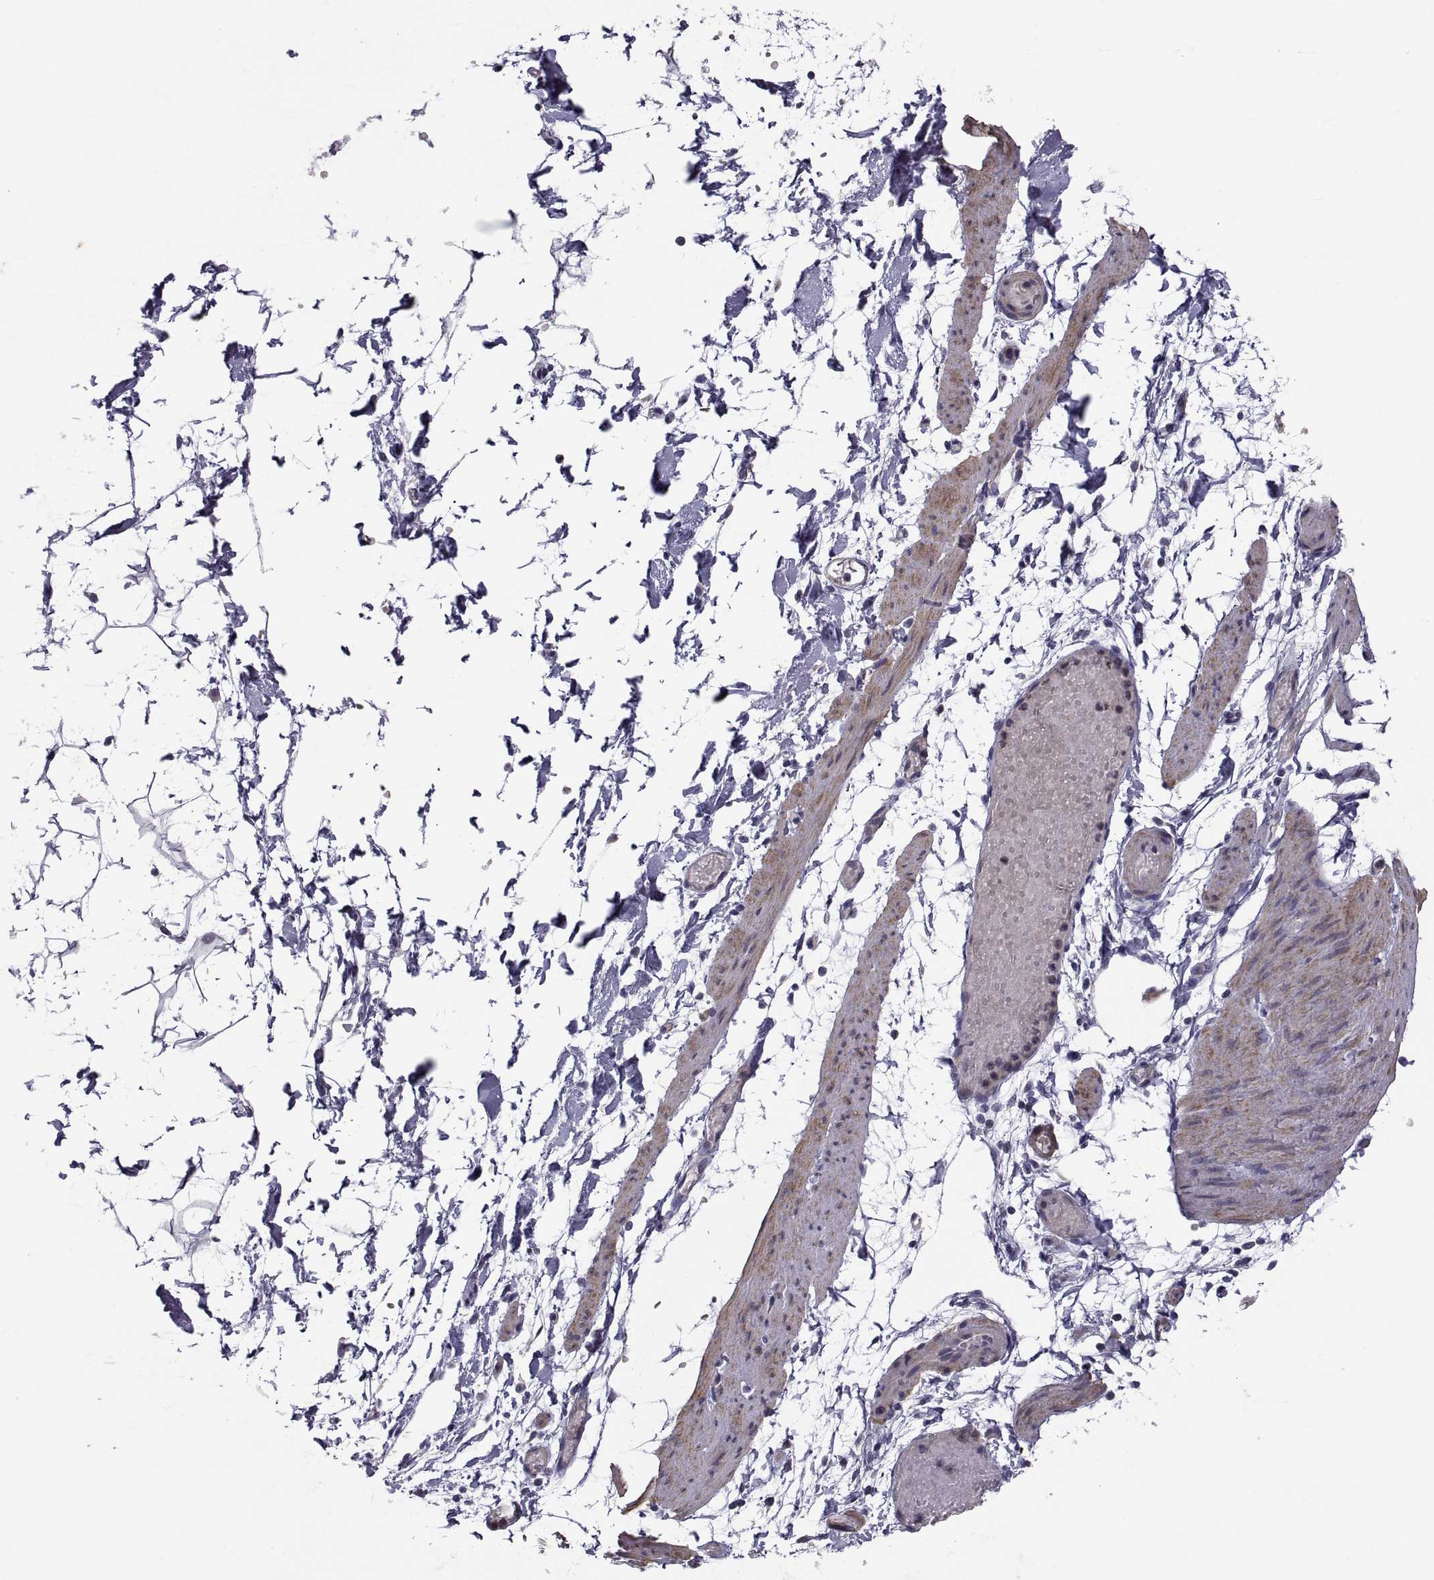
{"staining": {"intensity": "negative", "quantity": "none", "location": "none"}, "tissue": "adipose tissue", "cell_type": "Adipocytes", "image_type": "normal", "snomed": [{"axis": "morphology", "description": "Normal tissue, NOS"}, {"axis": "topography", "description": "Gallbladder"}, {"axis": "topography", "description": "Peripheral nerve tissue"}], "caption": "Immunohistochemical staining of unremarkable adipose tissue demonstrates no significant expression in adipocytes.", "gene": "ANO1", "patient": {"sex": "female", "age": 45}}